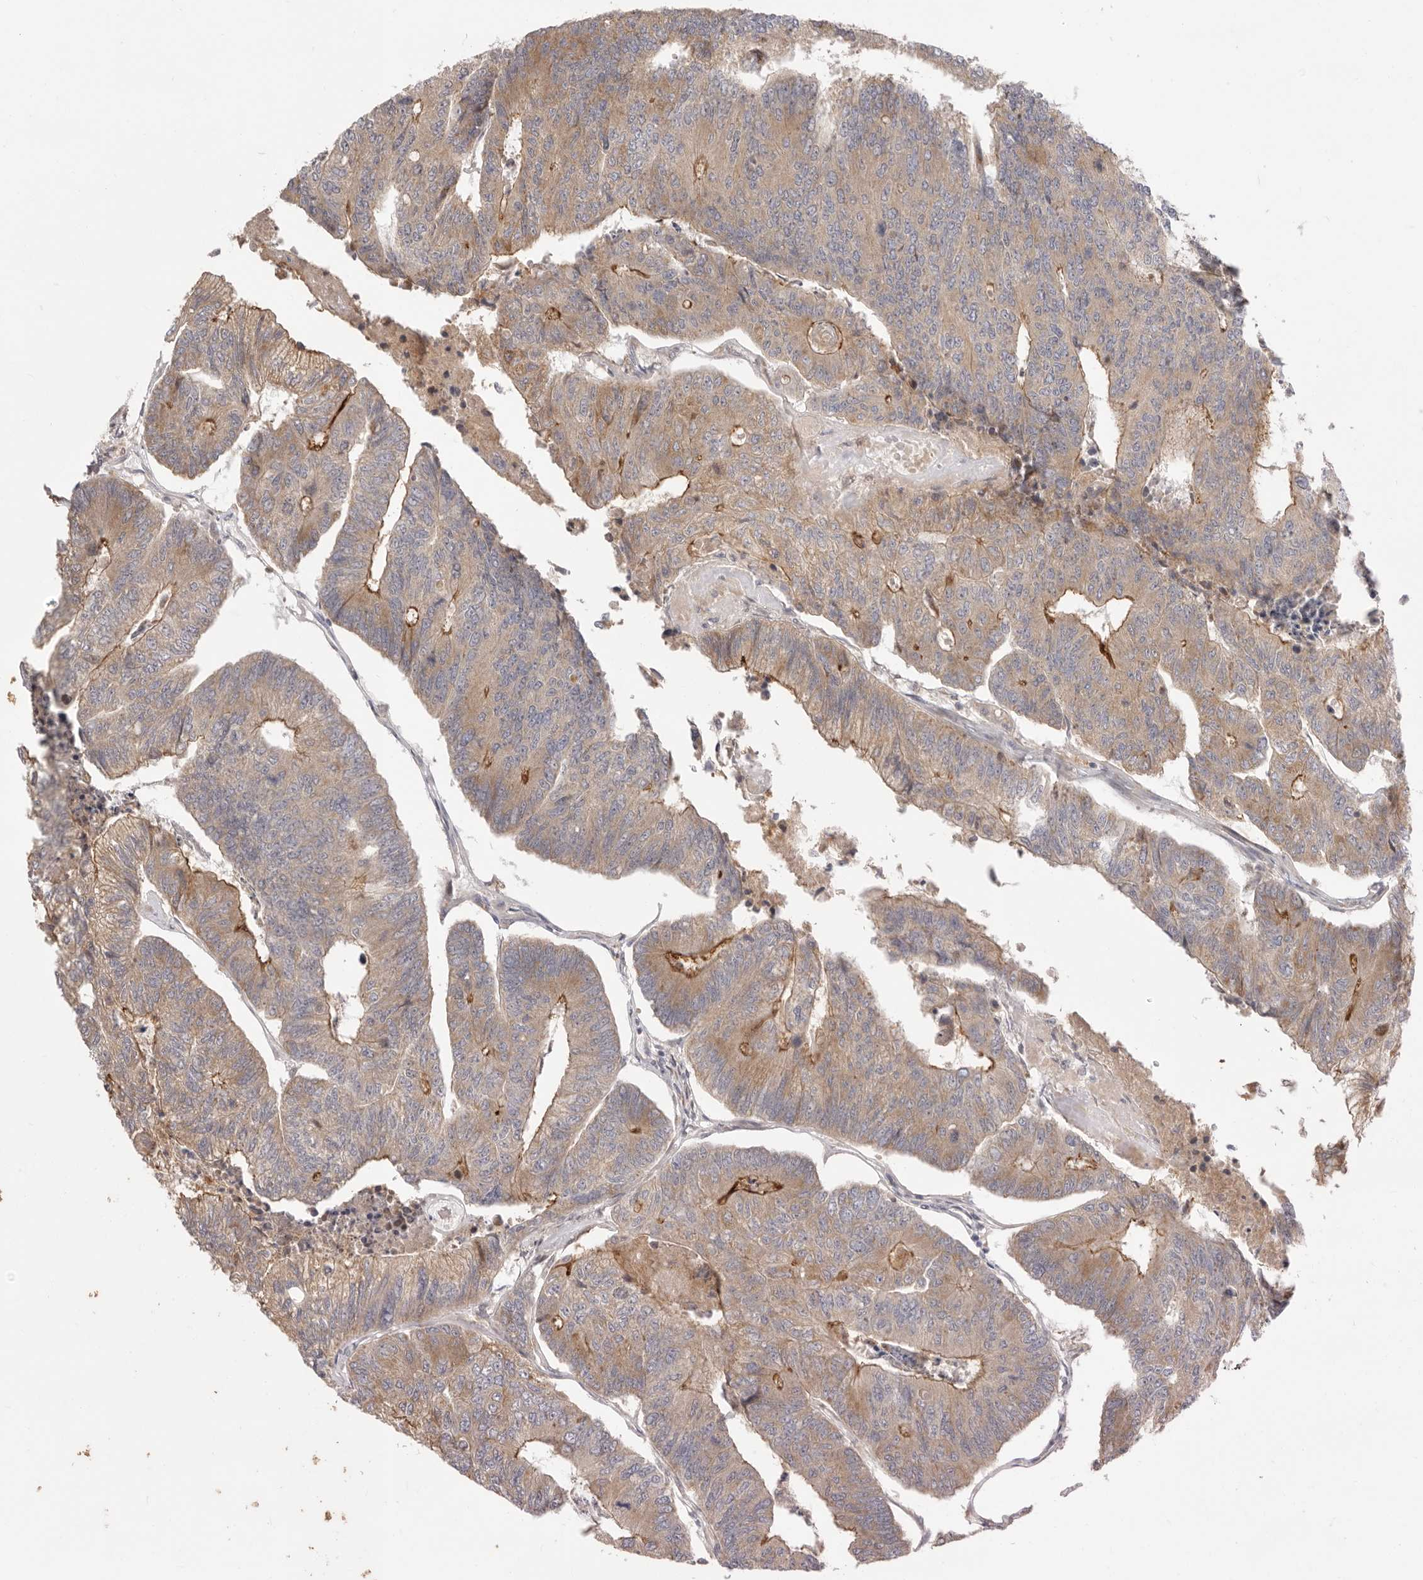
{"staining": {"intensity": "moderate", "quantity": ">75%", "location": "cytoplasmic/membranous"}, "tissue": "colorectal cancer", "cell_type": "Tumor cells", "image_type": "cancer", "snomed": [{"axis": "morphology", "description": "Adenocarcinoma, NOS"}, {"axis": "topography", "description": "Colon"}], "caption": "Protein positivity by IHC shows moderate cytoplasmic/membranous positivity in approximately >75% of tumor cells in adenocarcinoma (colorectal).", "gene": "USH1C", "patient": {"sex": "female", "age": 67}}